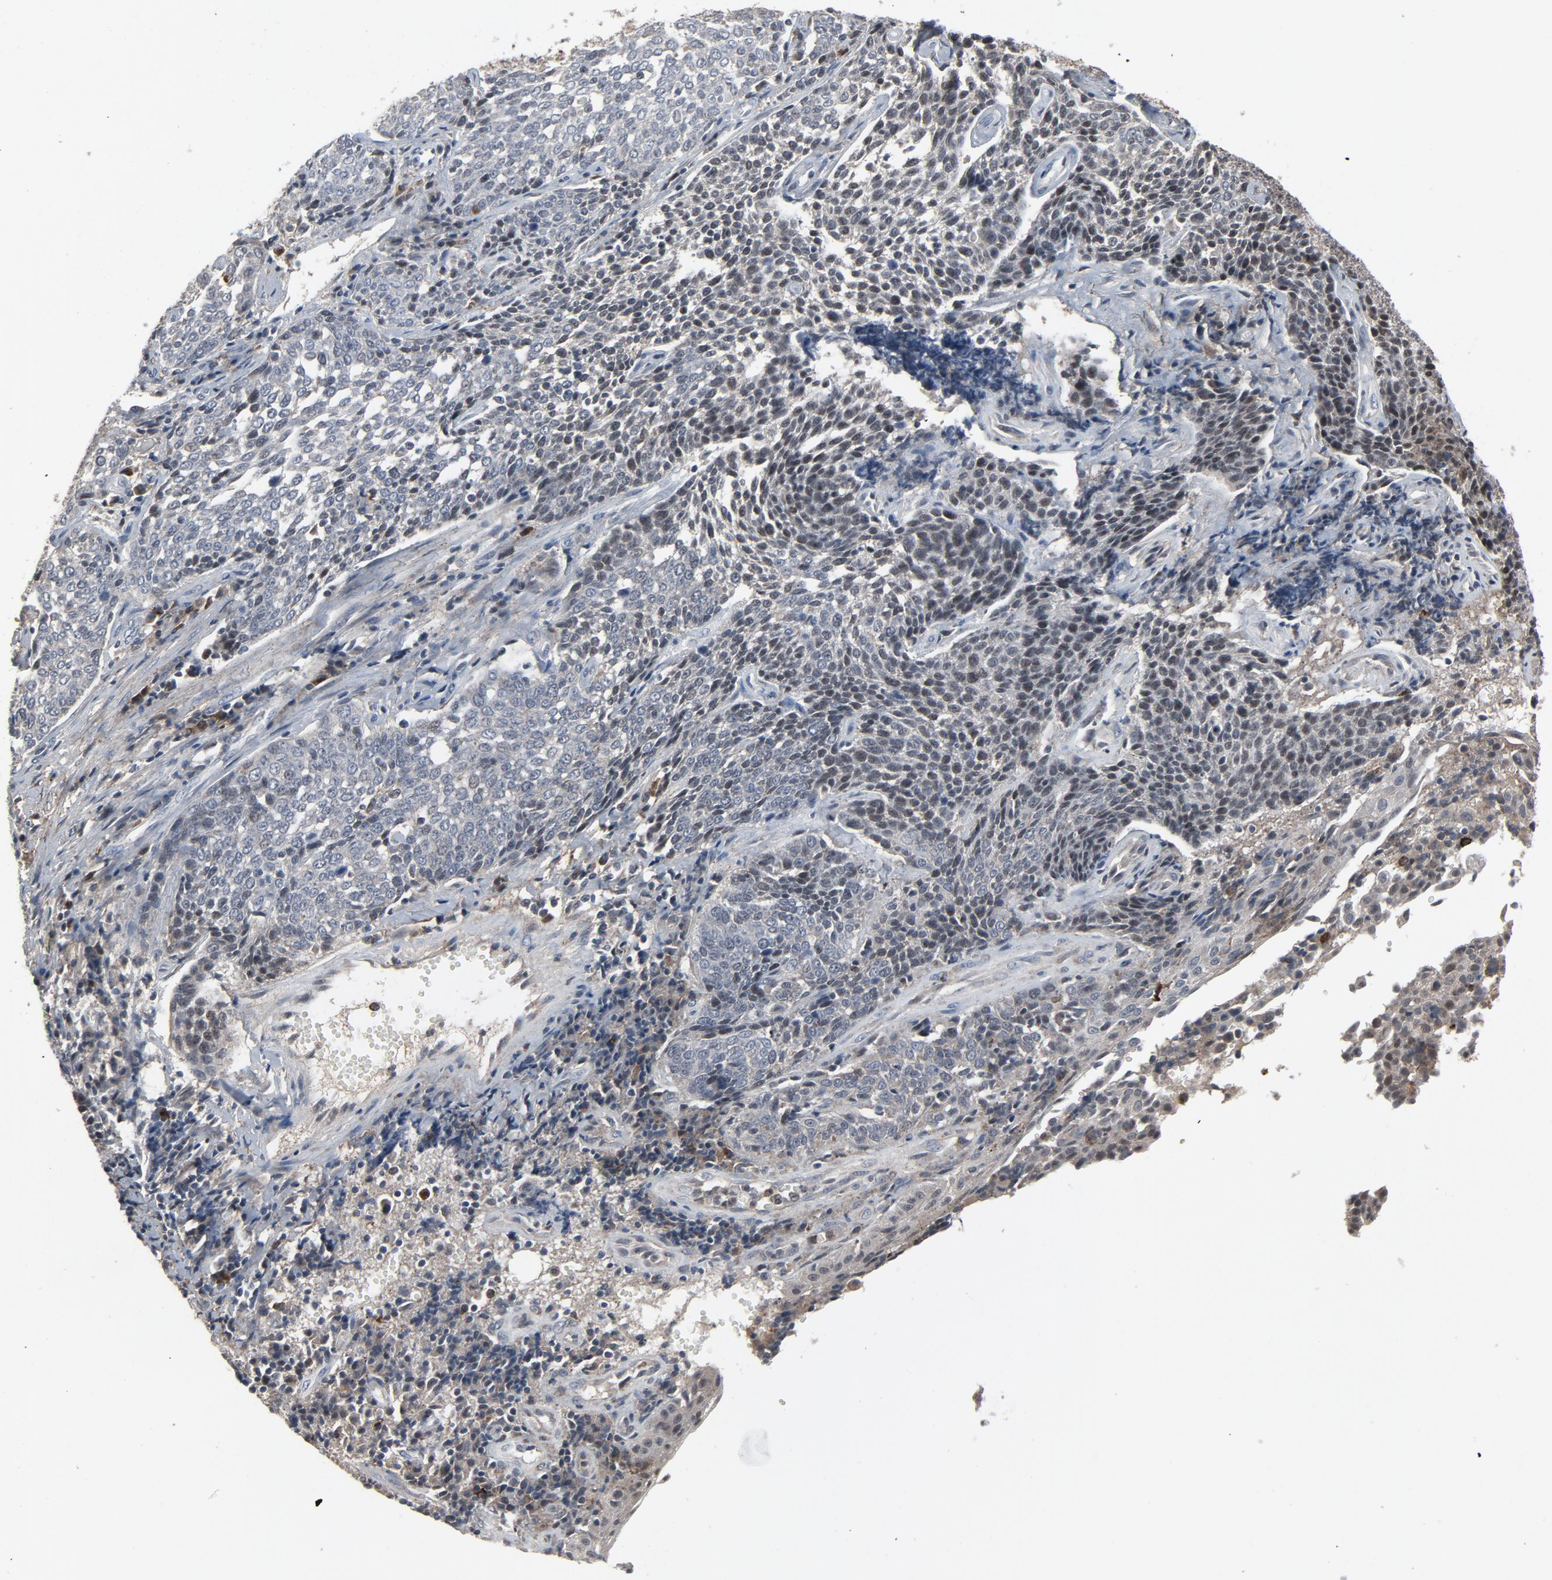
{"staining": {"intensity": "negative", "quantity": "none", "location": "none"}, "tissue": "cervical cancer", "cell_type": "Tumor cells", "image_type": "cancer", "snomed": [{"axis": "morphology", "description": "Squamous cell carcinoma, NOS"}, {"axis": "topography", "description": "Cervix"}], "caption": "A micrograph of human cervical cancer (squamous cell carcinoma) is negative for staining in tumor cells. The staining is performed using DAB (3,3'-diaminobenzidine) brown chromogen with nuclei counter-stained in using hematoxylin.", "gene": "PDZD4", "patient": {"sex": "female", "age": 34}}